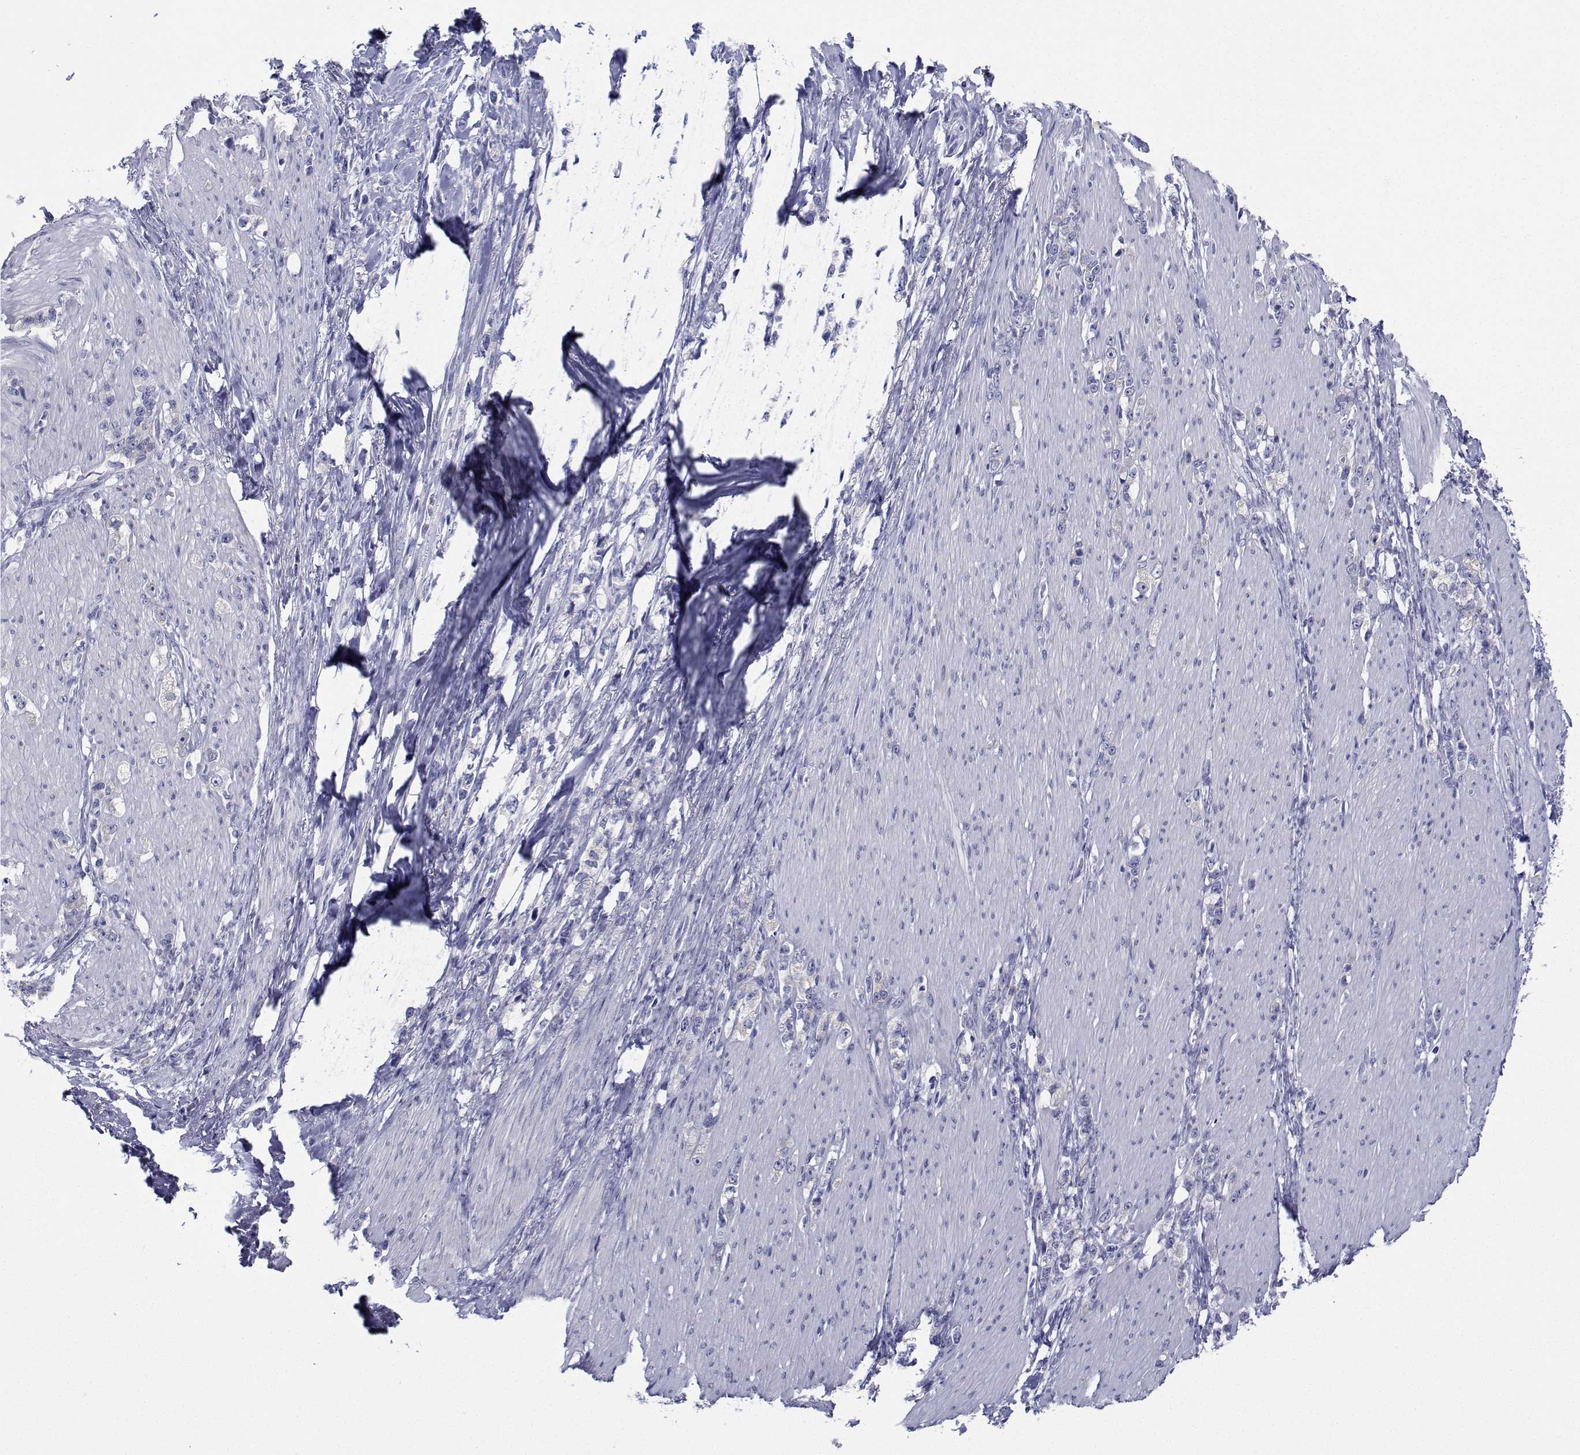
{"staining": {"intensity": "negative", "quantity": "none", "location": "none"}, "tissue": "stomach cancer", "cell_type": "Tumor cells", "image_type": "cancer", "snomed": [{"axis": "morphology", "description": "Adenocarcinoma, NOS"}, {"axis": "topography", "description": "Stomach, lower"}], "caption": "Human stomach adenocarcinoma stained for a protein using immunohistochemistry (IHC) demonstrates no positivity in tumor cells.", "gene": "CDHR3", "patient": {"sex": "male", "age": 88}}